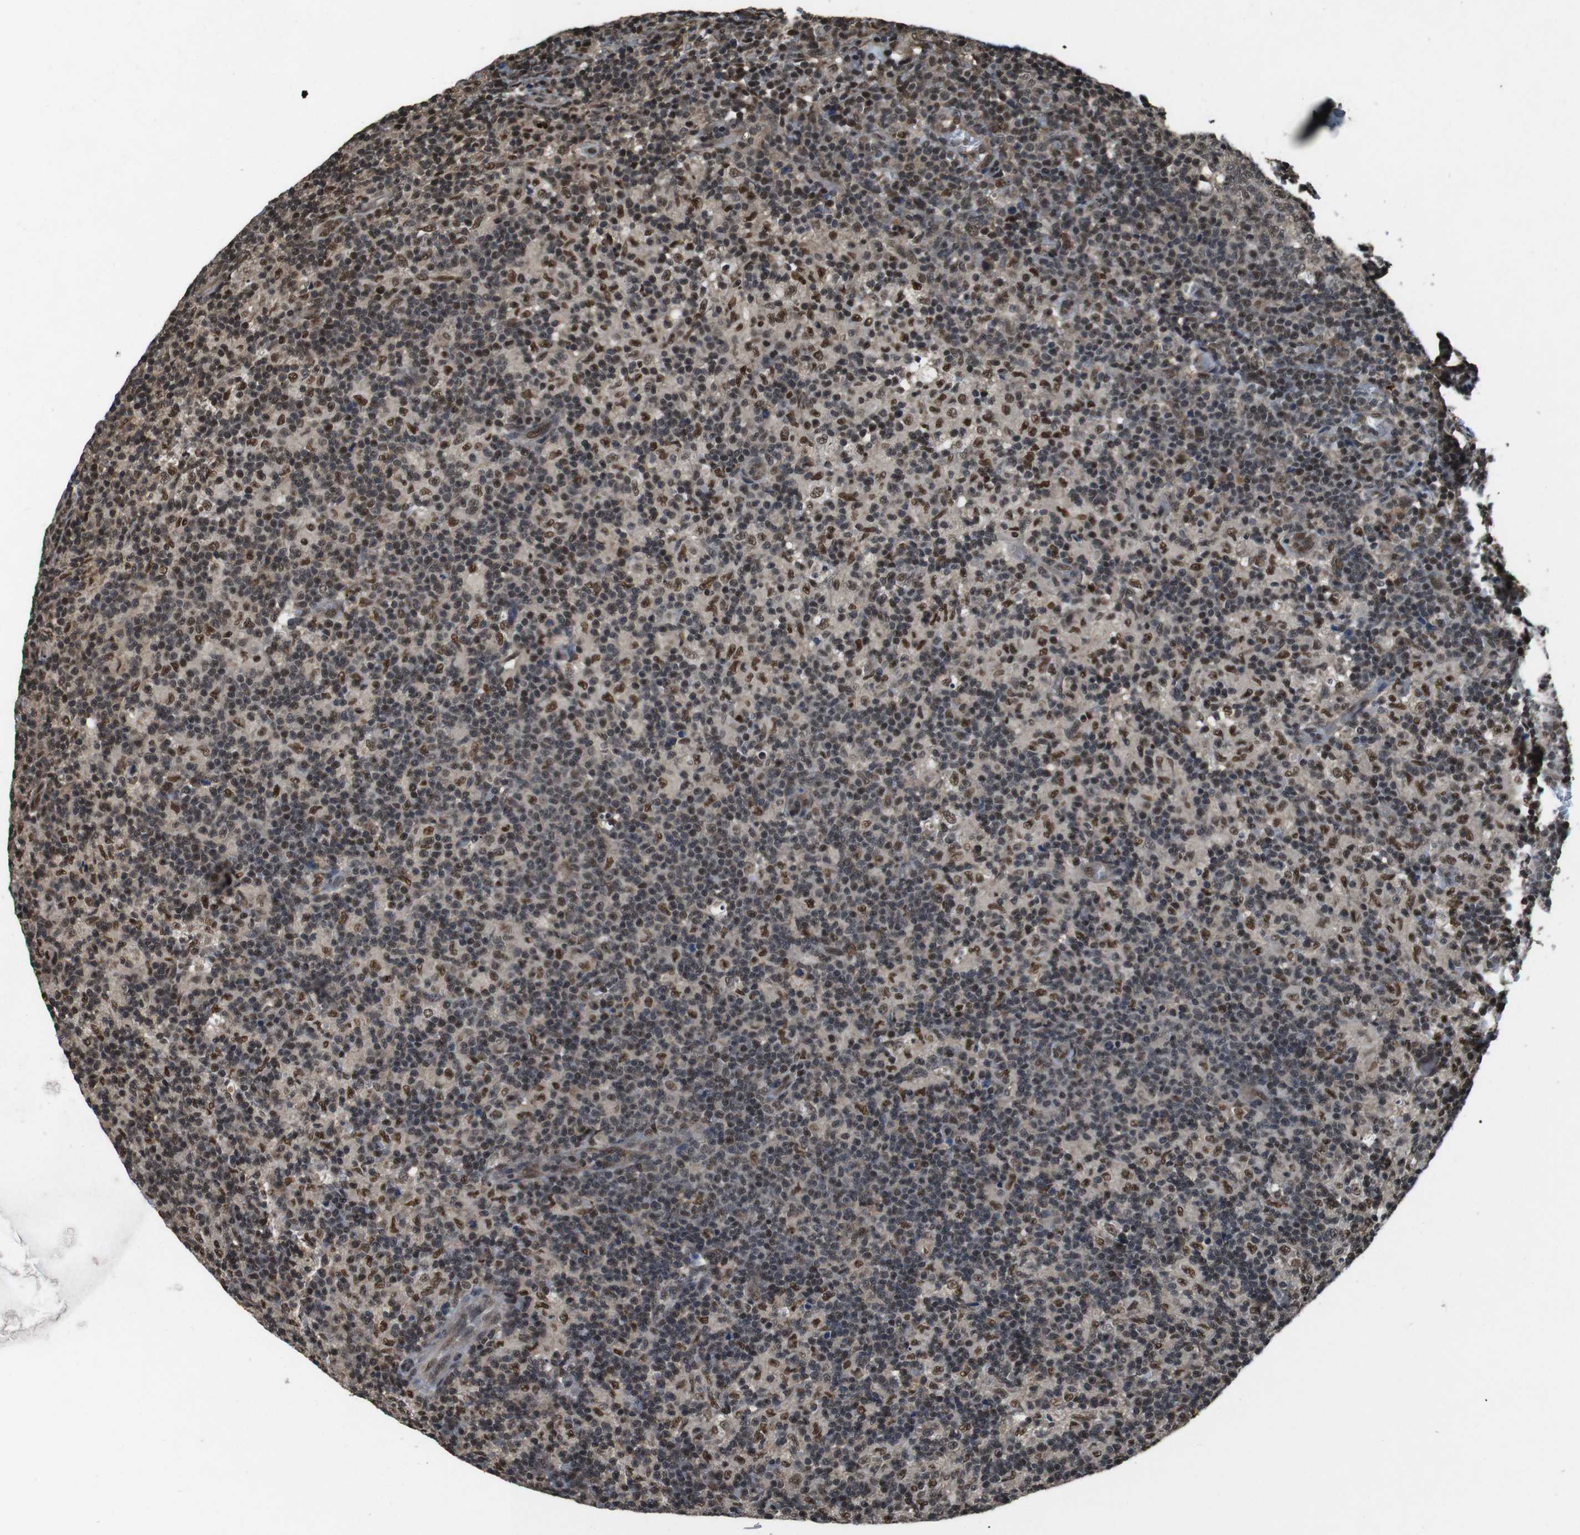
{"staining": {"intensity": "weak", "quantity": ">75%", "location": "cytoplasmic/membranous,nuclear"}, "tissue": "lymph node", "cell_type": "Germinal center cells", "image_type": "normal", "snomed": [{"axis": "morphology", "description": "Normal tissue, NOS"}, {"axis": "morphology", "description": "Inflammation, NOS"}, {"axis": "topography", "description": "Lymph node"}], "caption": "Protein staining of normal lymph node exhibits weak cytoplasmic/membranous,nuclear positivity in approximately >75% of germinal center cells.", "gene": "NR4A2", "patient": {"sex": "male", "age": 55}}